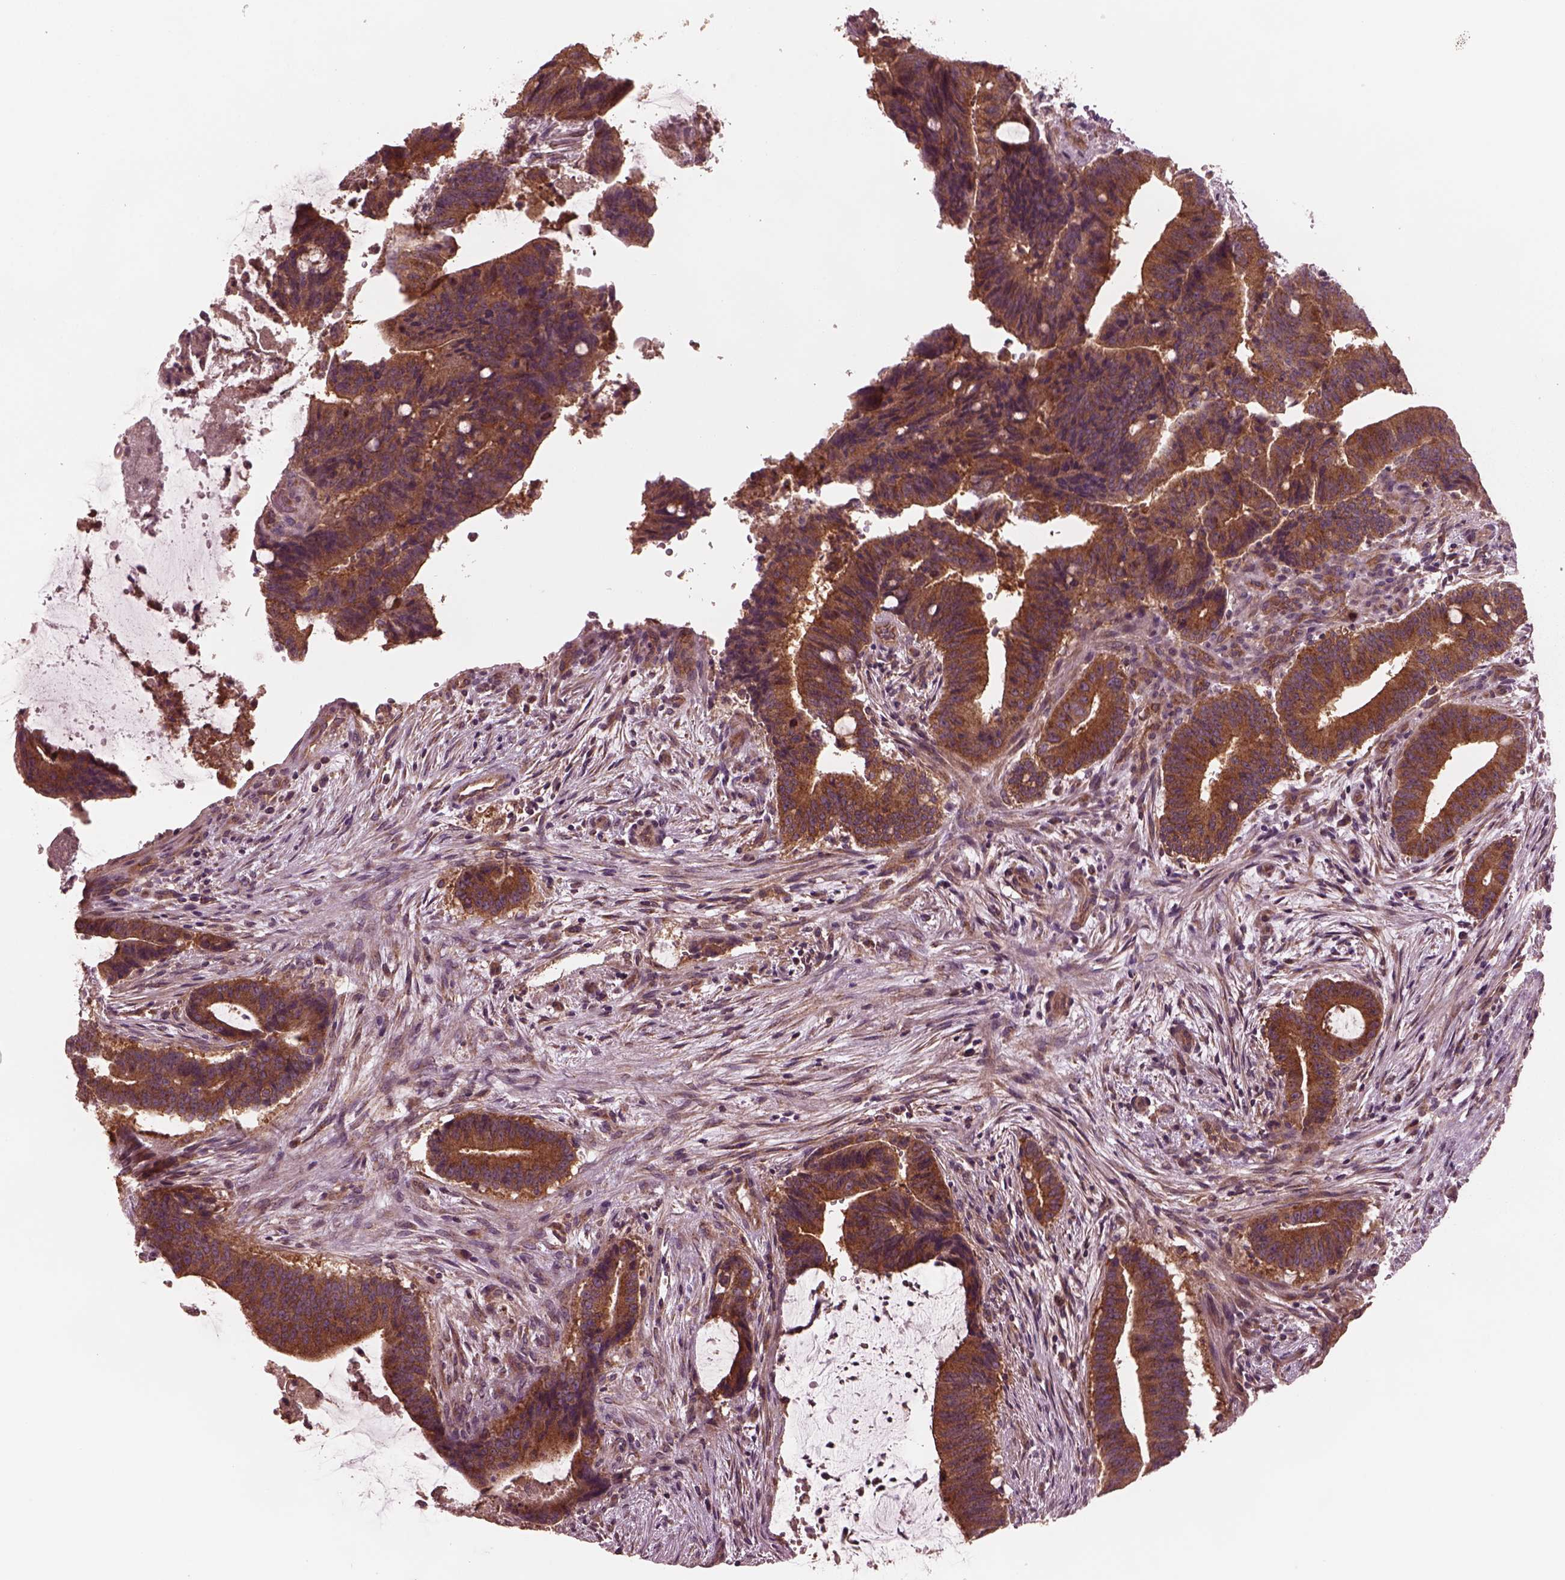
{"staining": {"intensity": "strong", "quantity": ">75%", "location": "cytoplasmic/membranous"}, "tissue": "colorectal cancer", "cell_type": "Tumor cells", "image_type": "cancer", "snomed": [{"axis": "morphology", "description": "Adenocarcinoma, NOS"}, {"axis": "topography", "description": "Colon"}], "caption": "Immunohistochemical staining of human adenocarcinoma (colorectal) shows strong cytoplasmic/membranous protein positivity in approximately >75% of tumor cells.", "gene": "TUBG1", "patient": {"sex": "female", "age": 43}}